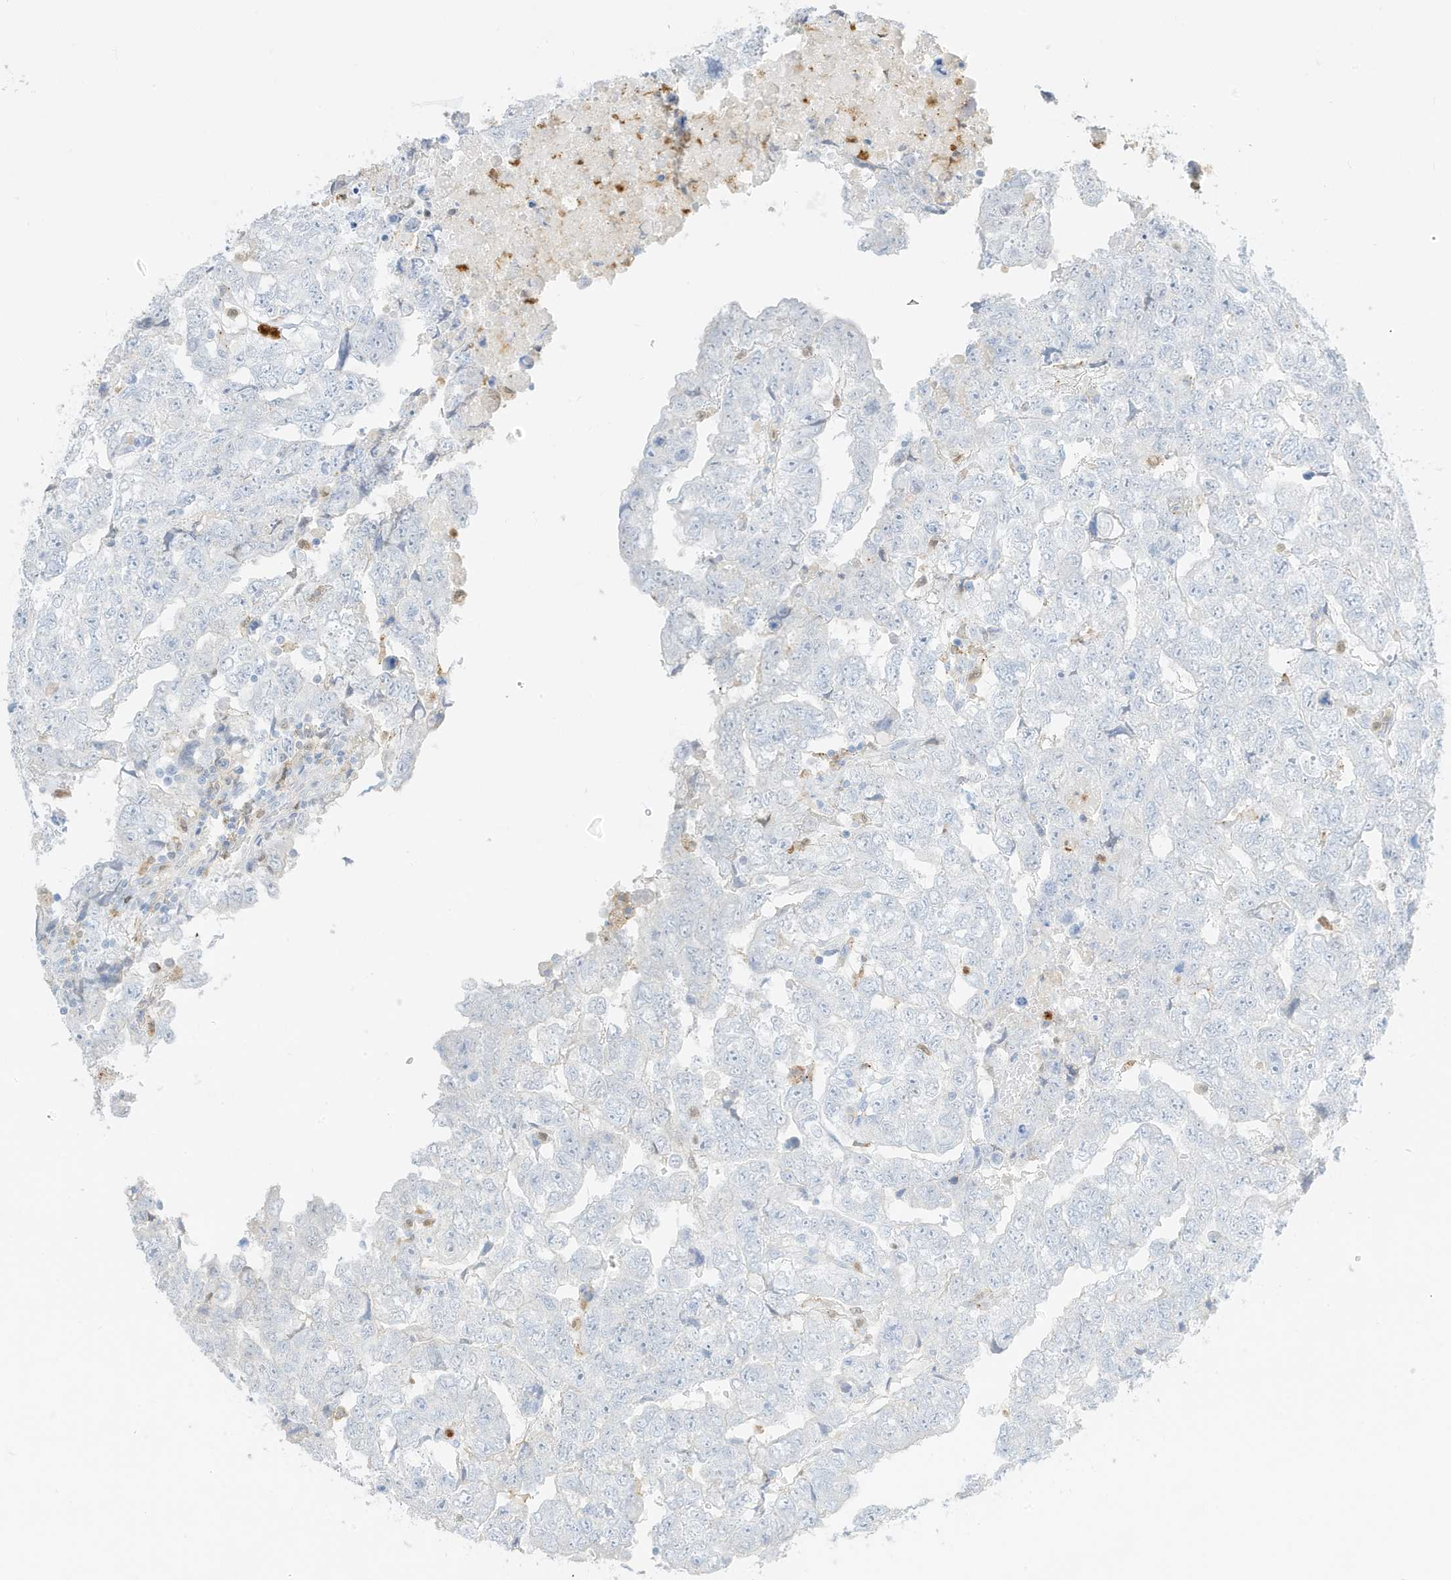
{"staining": {"intensity": "negative", "quantity": "none", "location": "none"}, "tissue": "testis cancer", "cell_type": "Tumor cells", "image_type": "cancer", "snomed": [{"axis": "morphology", "description": "Carcinoma, Embryonal, NOS"}, {"axis": "topography", "description": "Testis"}], "caption": "Protein analysis of testis embryonal carcinoma shows no significant staining in tumor cells.", "gene": "GCA", "patient": {"sex": "male", "age": 36}}